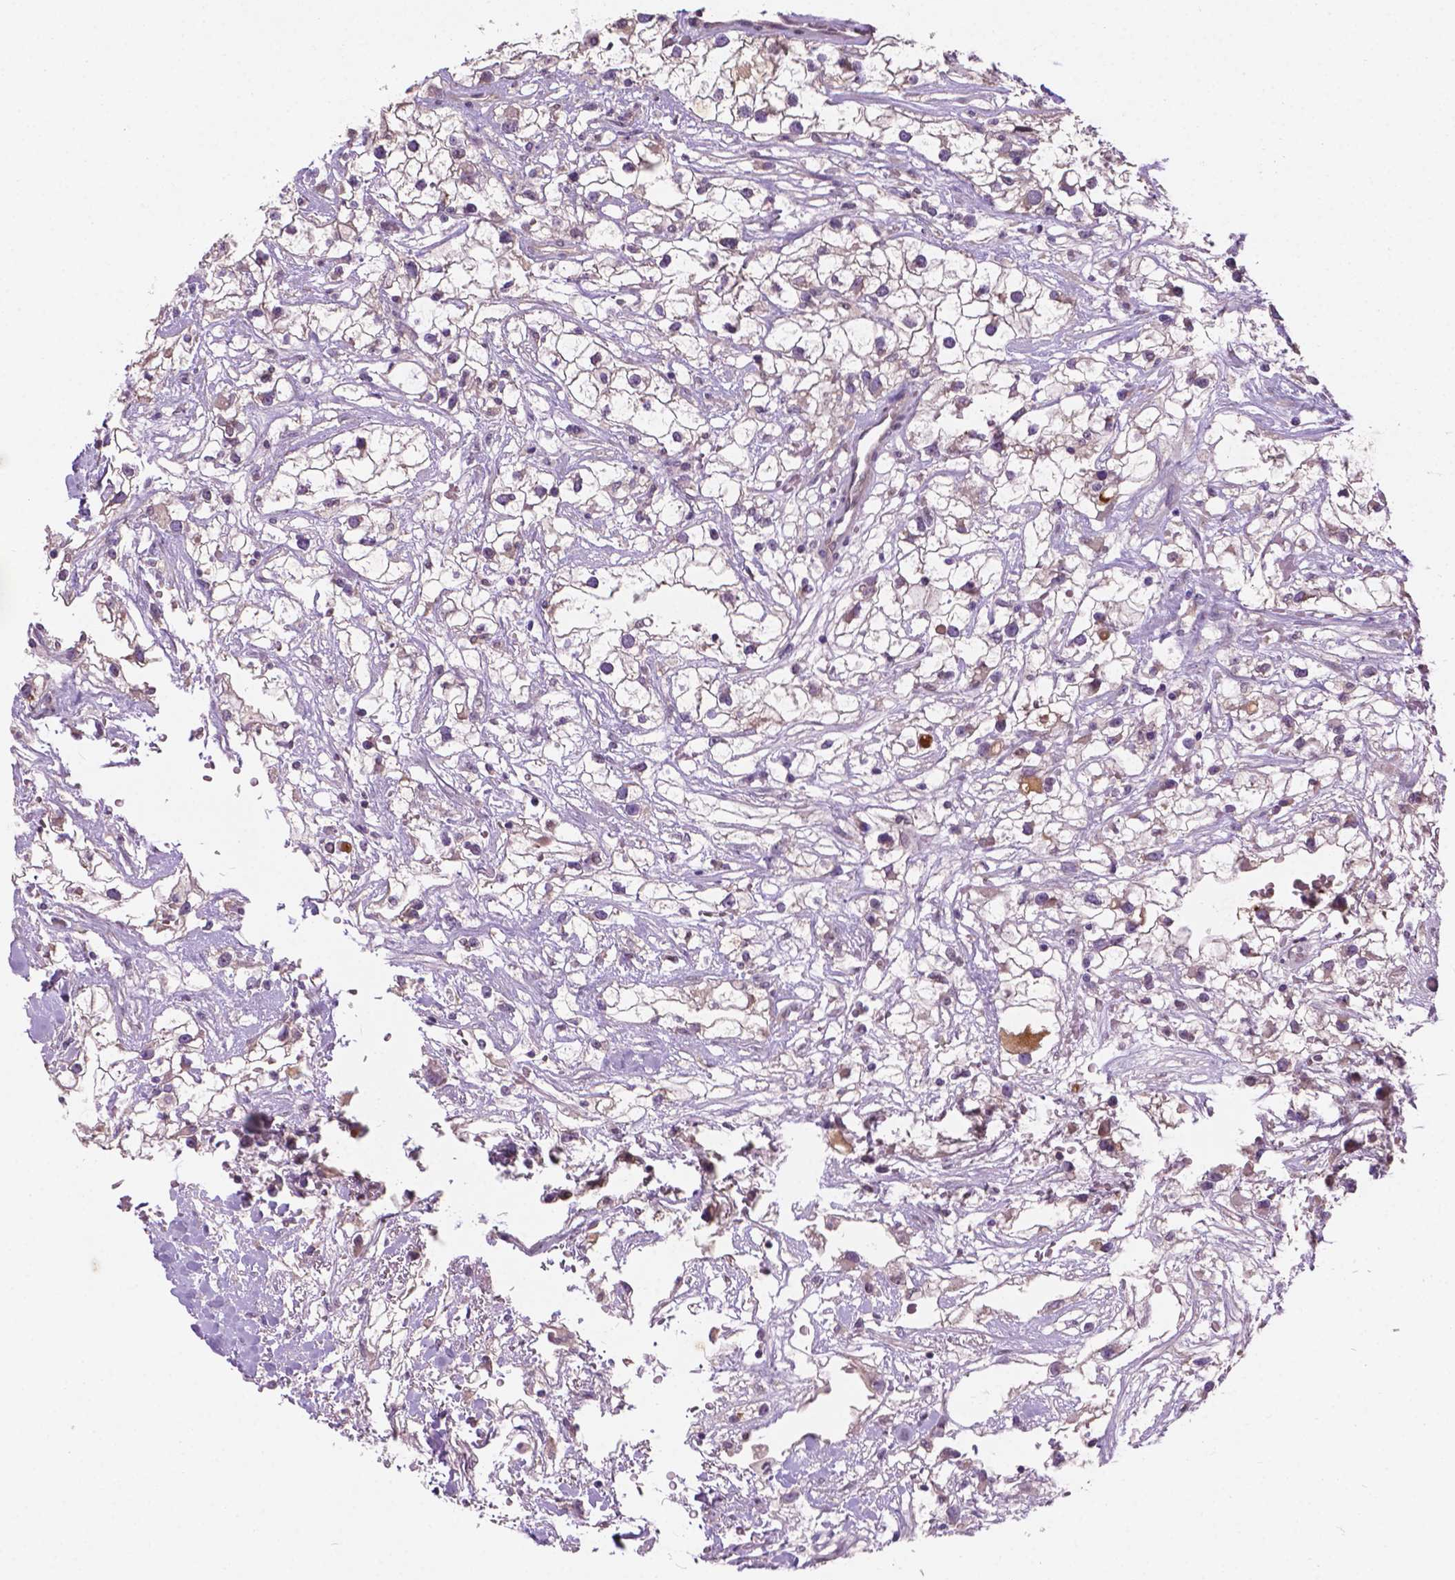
{"staining": {"intensity": "negative", "quantity": "none", "location": "none"}, "tissue": "renal cancer", "cell_type": "Tumor cells", "image_type": "cancer", "snomed": [{"axis": "morphology", "description": "Adenocarcinoma, NOS"}, {"axis": "topography", "description": "Kidney"}], "caption": "Immunohistochemistry (IHC) of human renal cancer (adenocarcinoma) reveals no positivity in tumor cells. The staining was performed using DAB to visualize the protein expression in brown, while the nuclei were stained in blue with hematoxylin (Magnification: 20x).", "gene": "IRF6", "patient": {"sex": "male", "age": 59}}